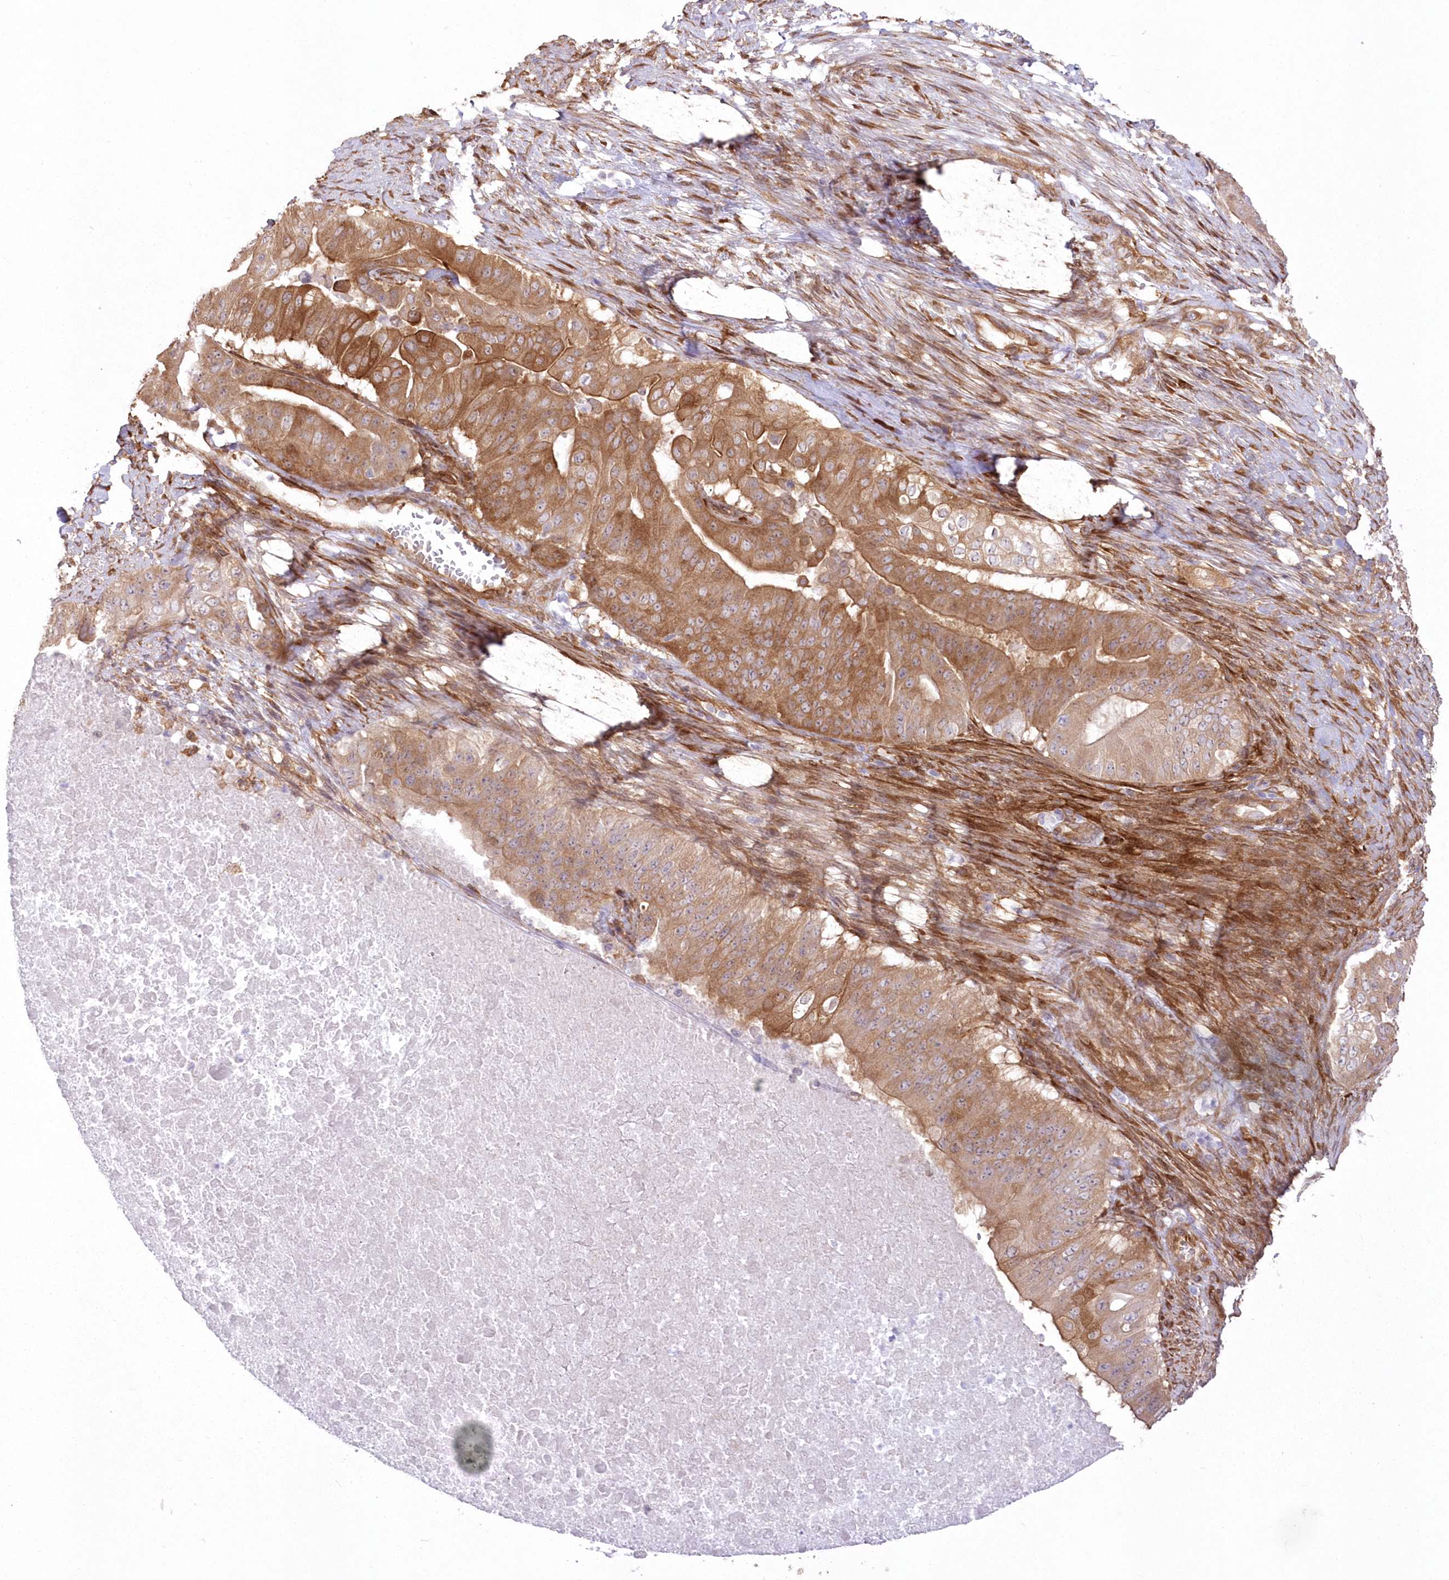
{"staining": {"intensity": "moderate", "quantity": ">75%", "location": "cytoplasmic/membranous"}, "tissue": "pancreatic cancer", "cell_type": "Tumor cells", "image_type": "cancer", "snomed": [{"axis": "morphology", "description": "Adenocarcinoma, NOS"}, {"axis": "topography", "description": "Pancreas"}], "caption": "Immunohistochemical staining of pancreatic cancer exhibits moderate cytoplasmic/membranous protein positivity in approximately >75% of tumor cells.", "gene": "SH3PXD2B", "patient": {"sex": "female", "age": 77}}